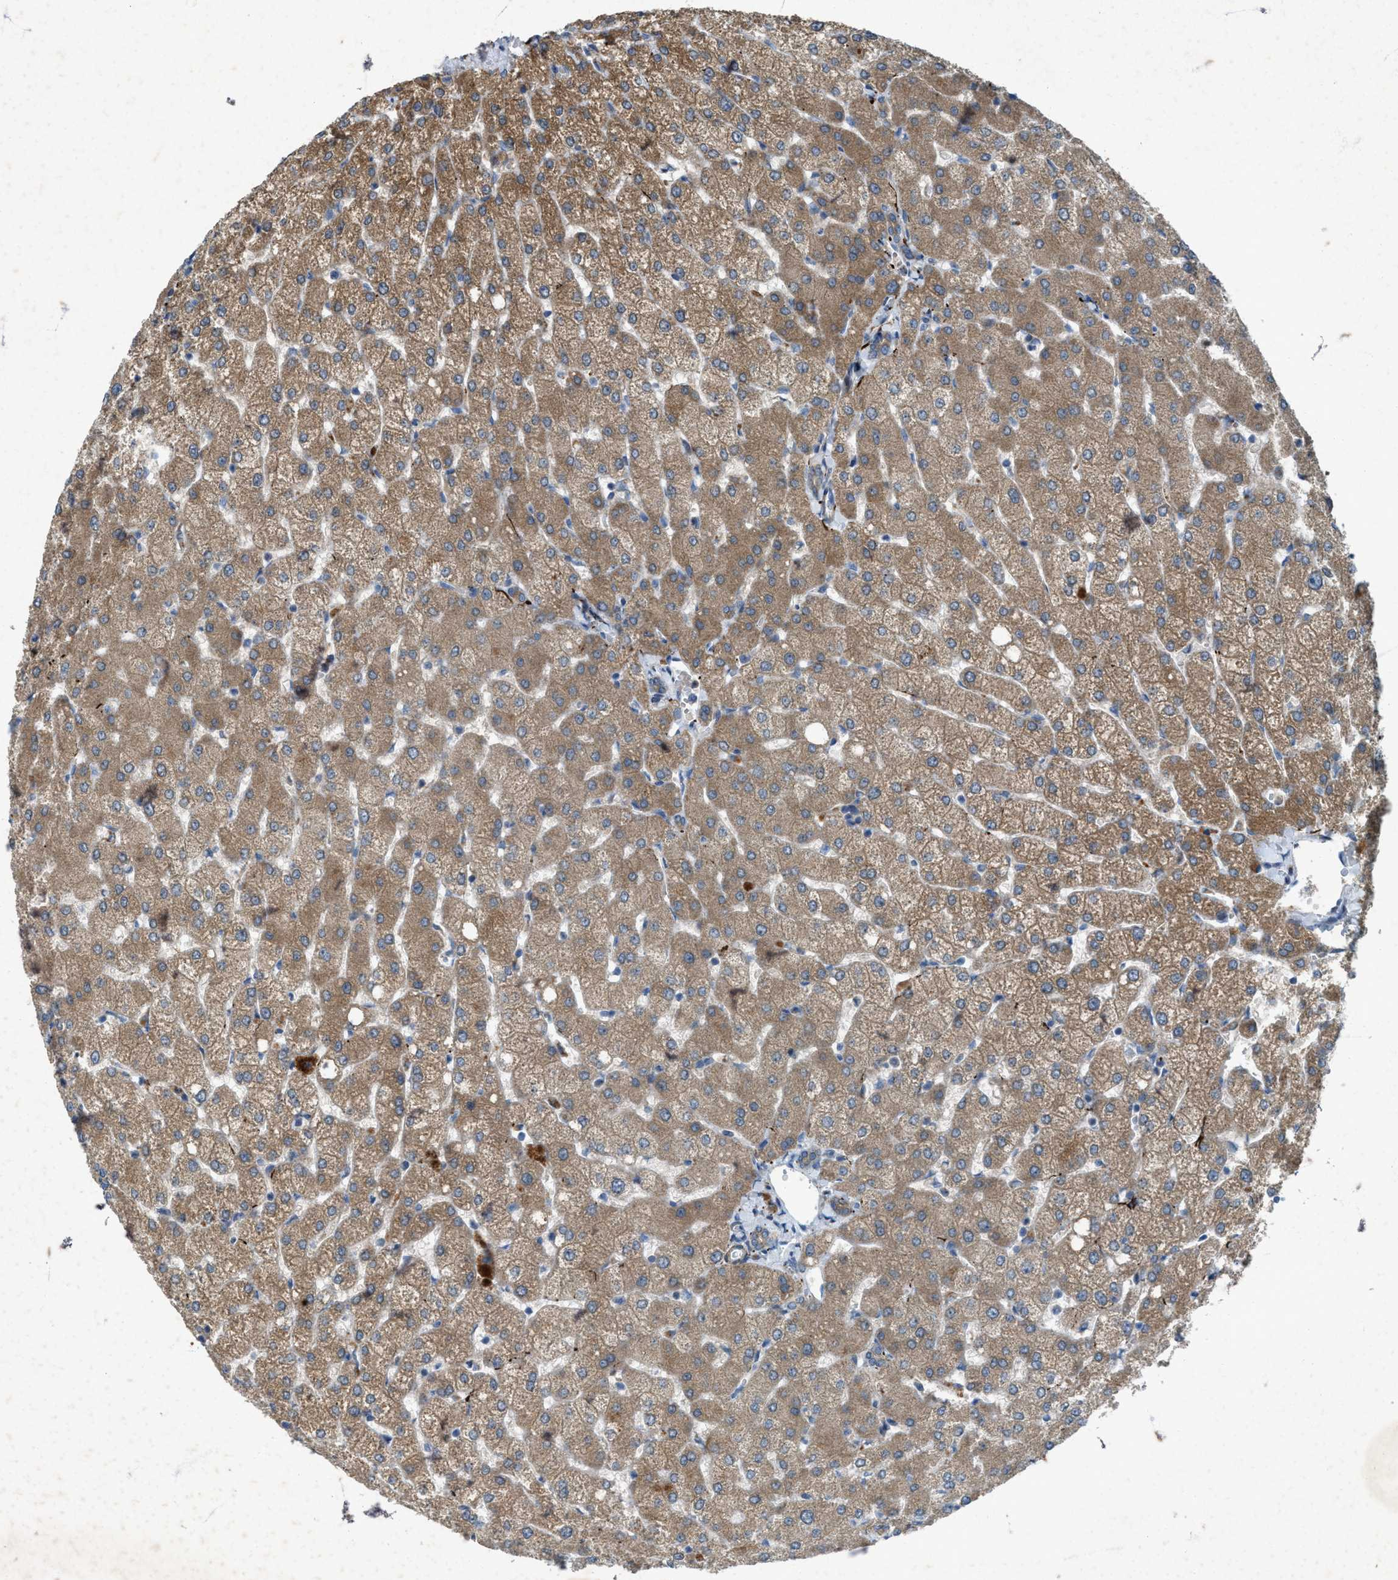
{"staining": {"intensity": "weak", "quantity": ">75%", "location": "cytoplasmic/membranous"}, "tissue": "liver", "cell_type": "Cholangiocytes", "image_type": "normal", "snomed": [{"axis": "morphology", "description": "Normal tissue, NOS"}, {"axis": "topography", "description": "Liver"}], "caption": "Immunohistochemistry (DAB) staining of unremarkable human liver demonstrates weak cytoplasmic/membranous protein staining in about >75% of cholangiocytes. (Brightfield microscopy of DAB IHC at high magnification).", "gene": "URGCP", "patient": {"sex": "female", "age": 54}}